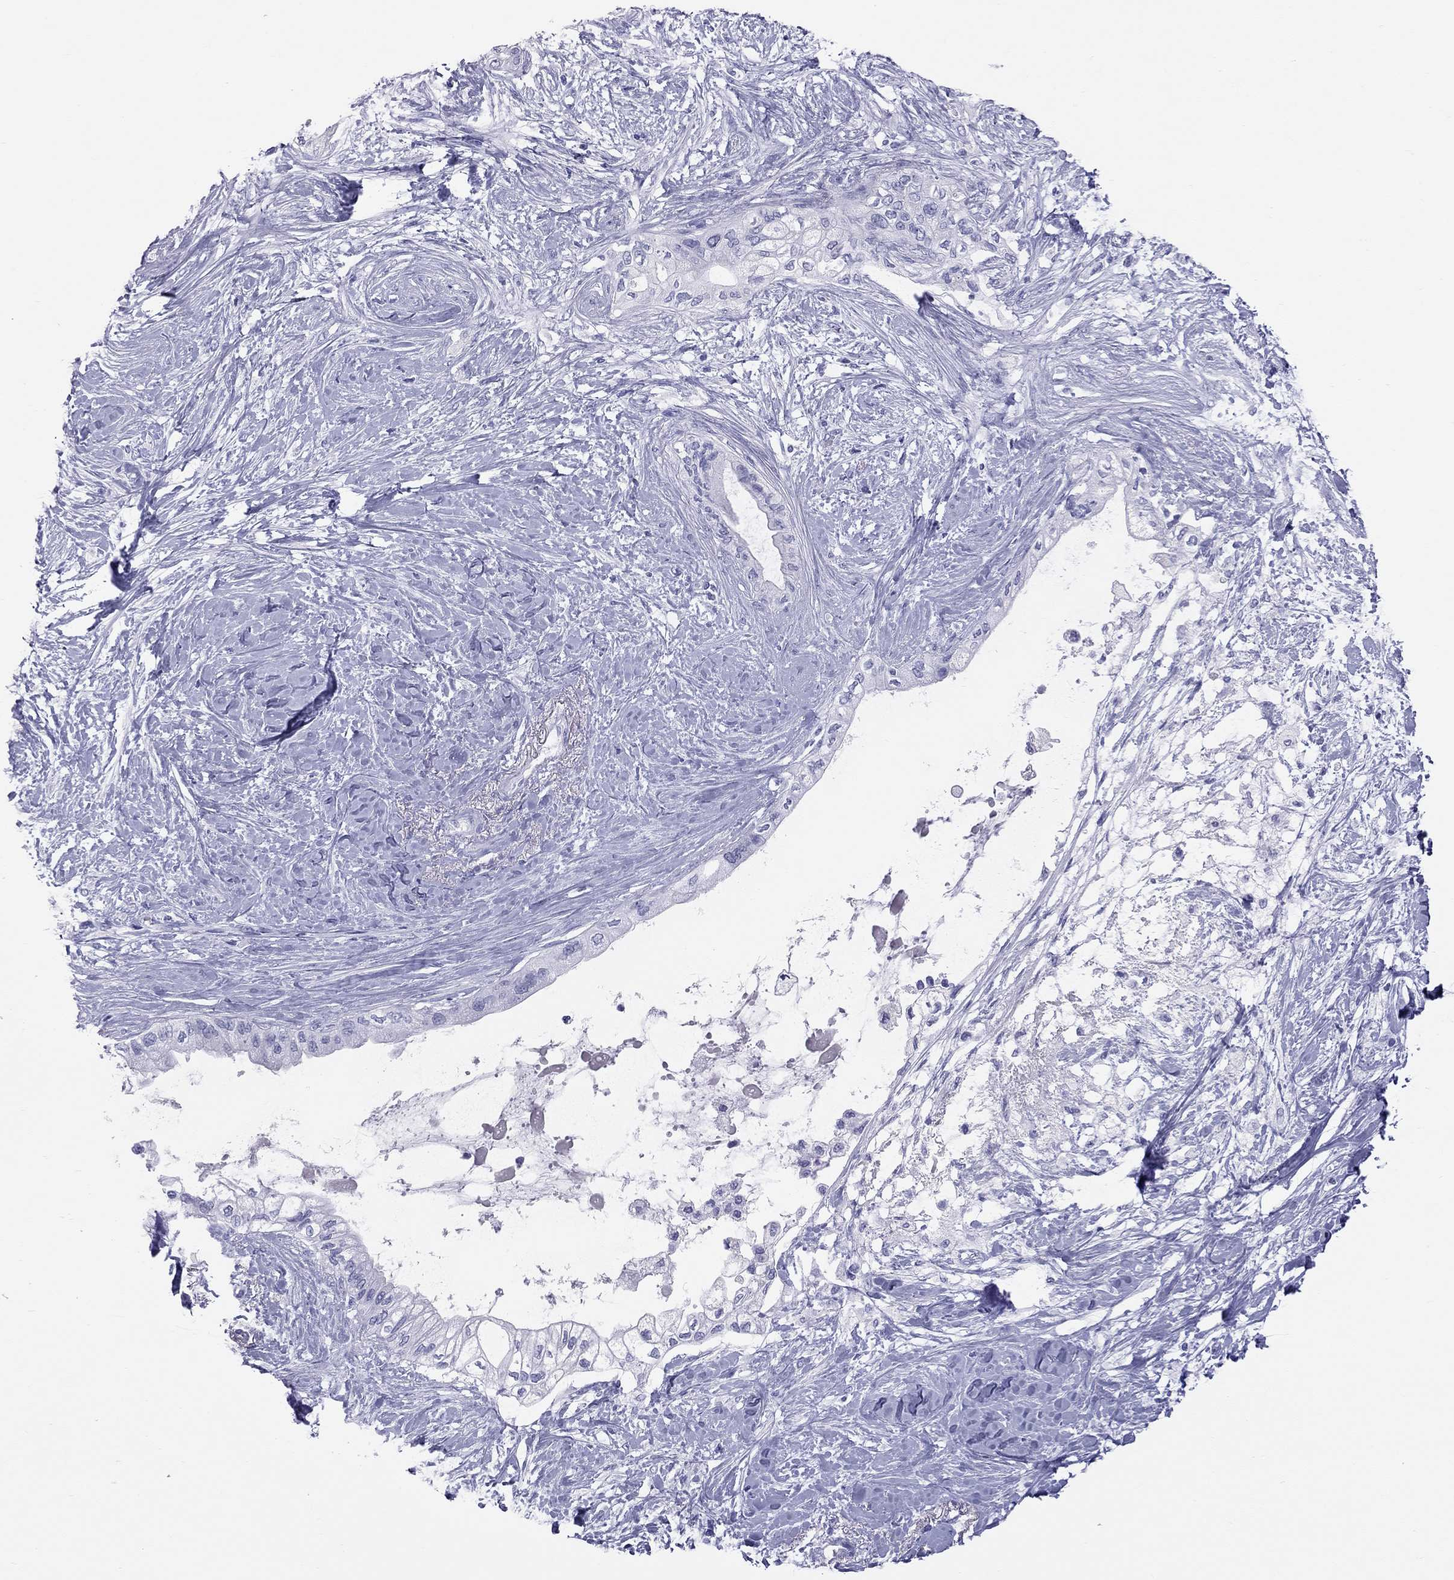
{"staining": {"intensity": "negative", "quantity": "none", "location": "none"}, "tissue": "pancreatic cancer", "cell_type": "Tumor cells", "image_type": "cancer", "snomed": [{"axis": "morphology", "description": "Normal tissue, NOS"}, {"axis": "morphology", "description": "Adenocarcinoma, NOS"}, {"axis": "topography", "description": "Pancreas"}, {"axis": "topography", "description": "Duodenum"}], "caption": "Tumor cells show no significant staining in pancreatic adenocarcinoma. Brightfield microscopy of IHC stained with DAB (brown) and hematoxylin (blue), captured at high magnification.", "gene": "TRPM3", "patient": {"sex": "female", "age": 60}}